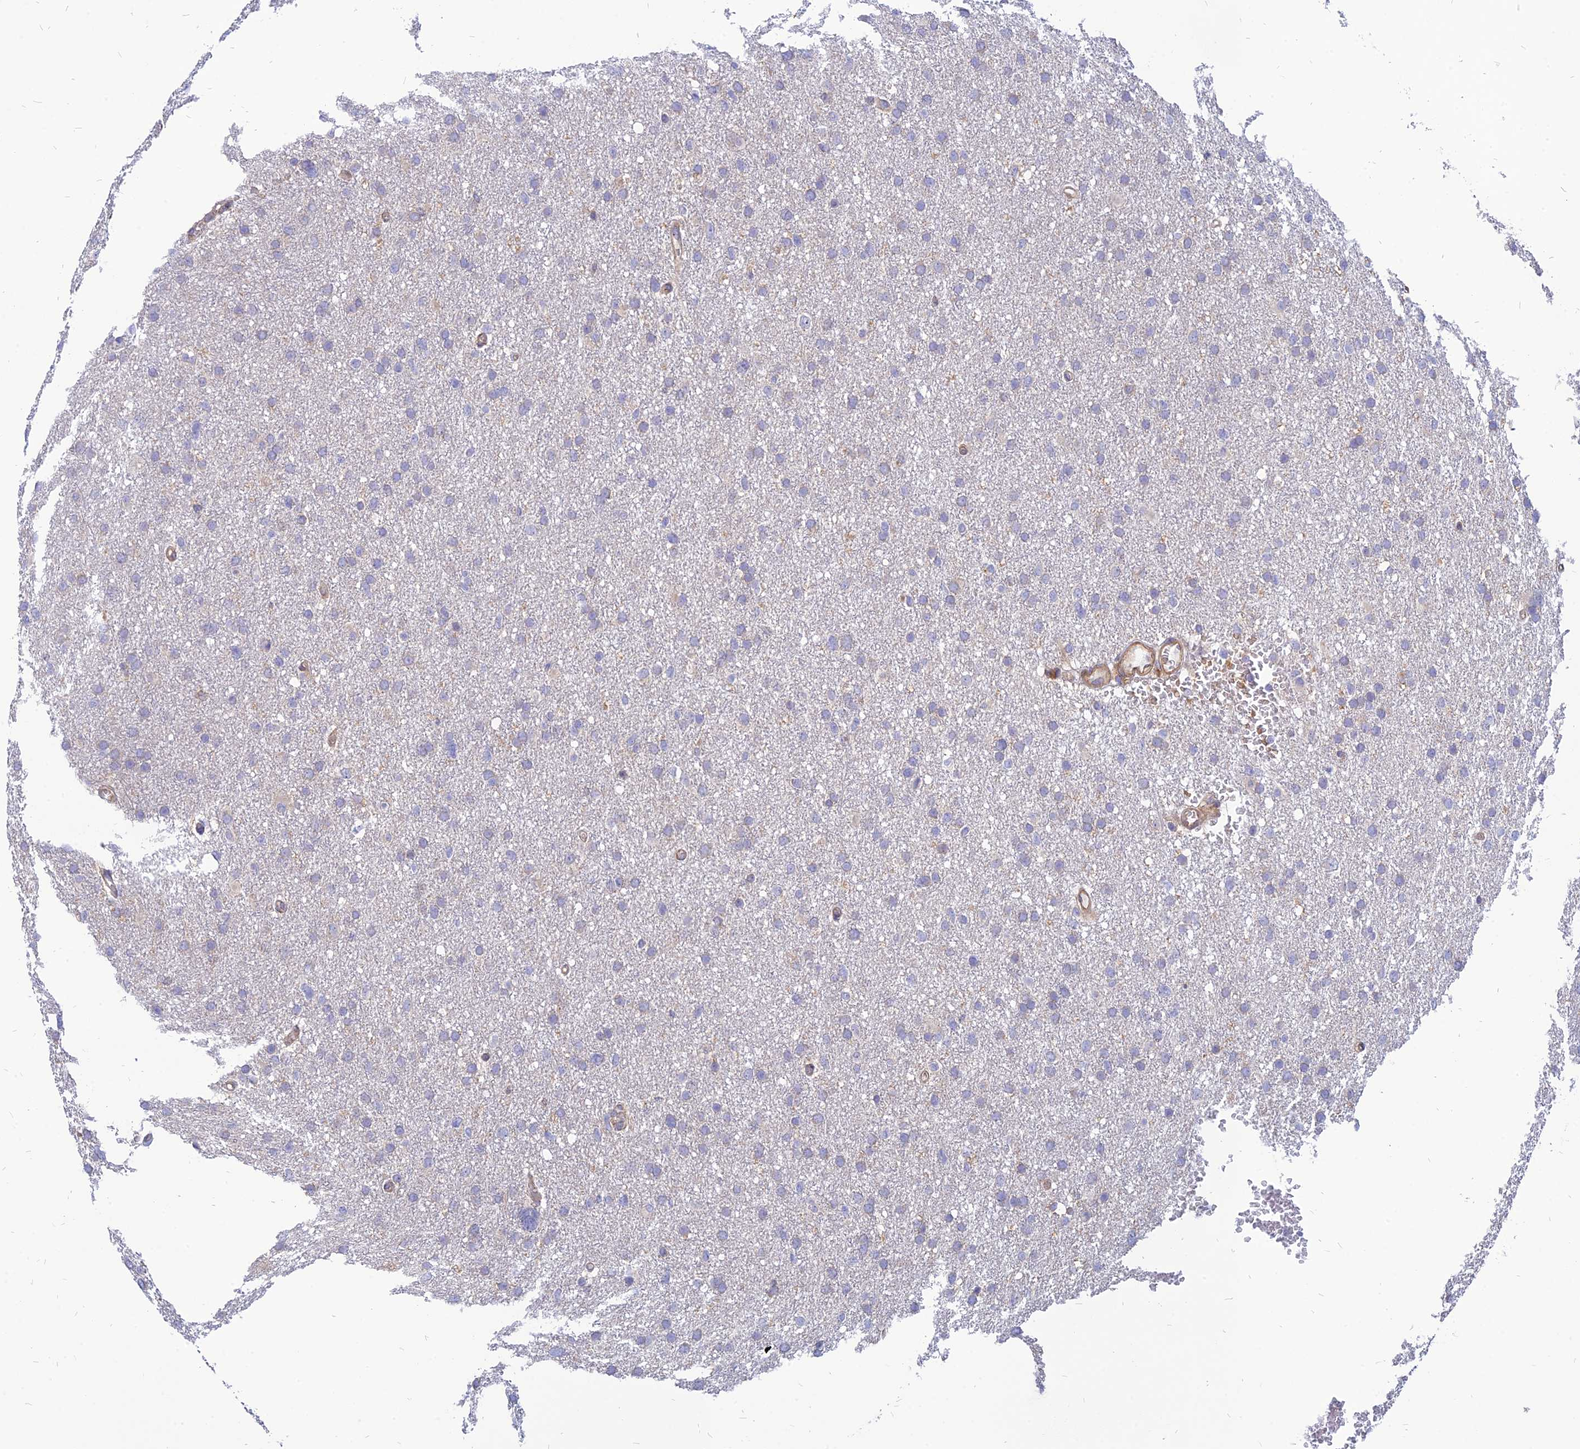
{"staining": {"intensity": "negative", "quantity": "none", "location": "none"}, "tissue": "glioma", "cell_type": "Tumor cells", "image_type": "cancer", "snomed": [{"axis": "morphology", "description": "Glioma, malignant, High grade"}, {"axis": "topography", "description": "Cerebral cortex"}], "caption": "Tumor cells are negative for protein expression in human glioma. The staining was performed using DAB to visualize the protein expression in brown, while the nuclei were stained in blue with hematoxylin (Magnification: 20x).", "gene": "PHKA2", "patient": {"sex": "female", "age": 36}}